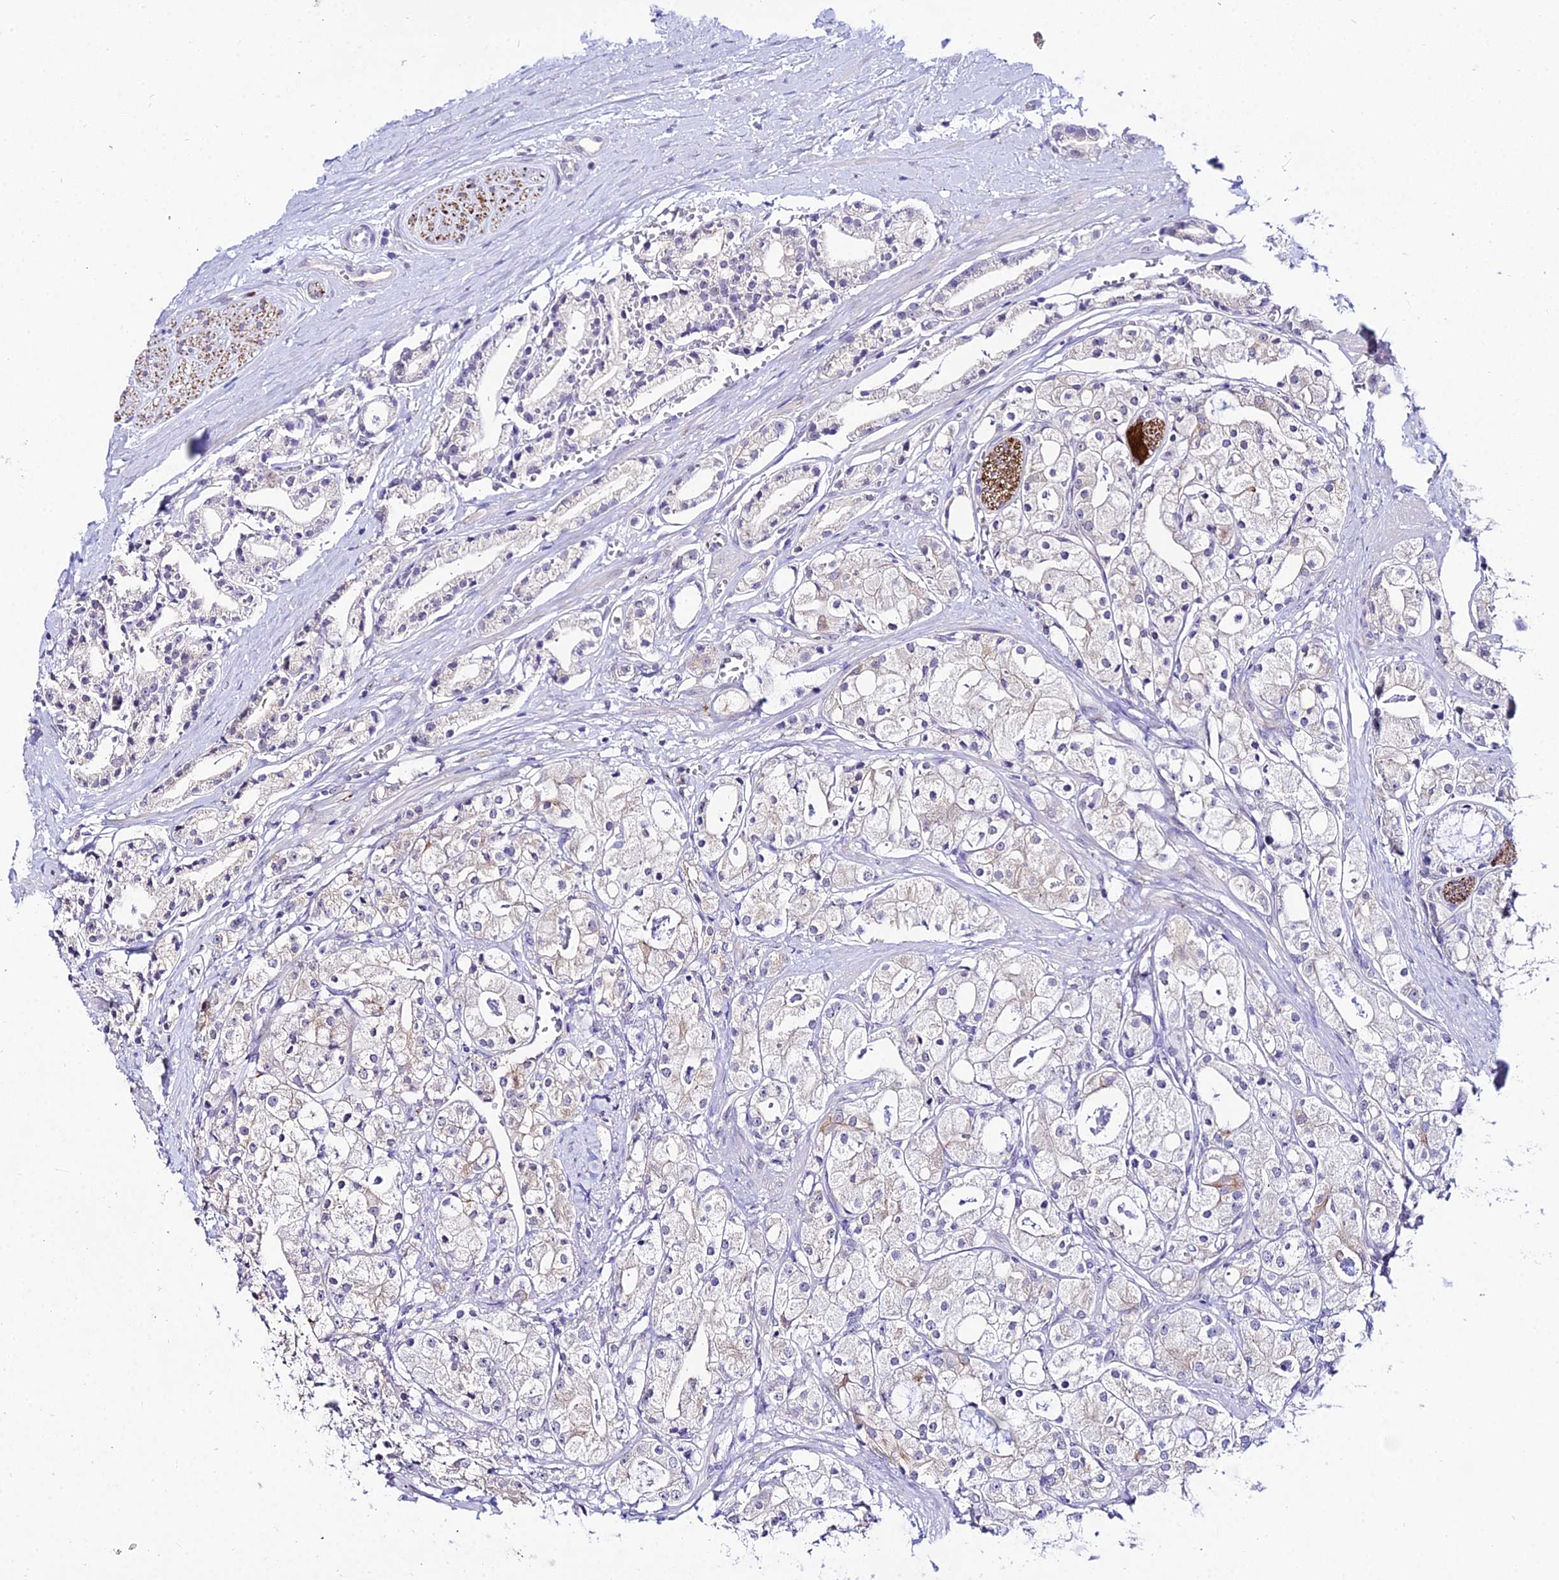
{"staining": {"intensity": "negative", "quantity": "none", "location": "none"}, "tissue": "prostate cancer", "cell_type": "Tumor cells", "image_type": "cancer", "snomed": [{"axis": "morphology", "description": "Adenocarcinoma, High grade"}, {"axis": "topography", "description": "Prostate"}], "caption": "DAB immunohistochemical staining of adenocarcinoma (high-grade) (prostate) displays no significant expression in tumor cells.", "gene": "ATG16L2", "patient": {"sex": "male", "age": 71}}